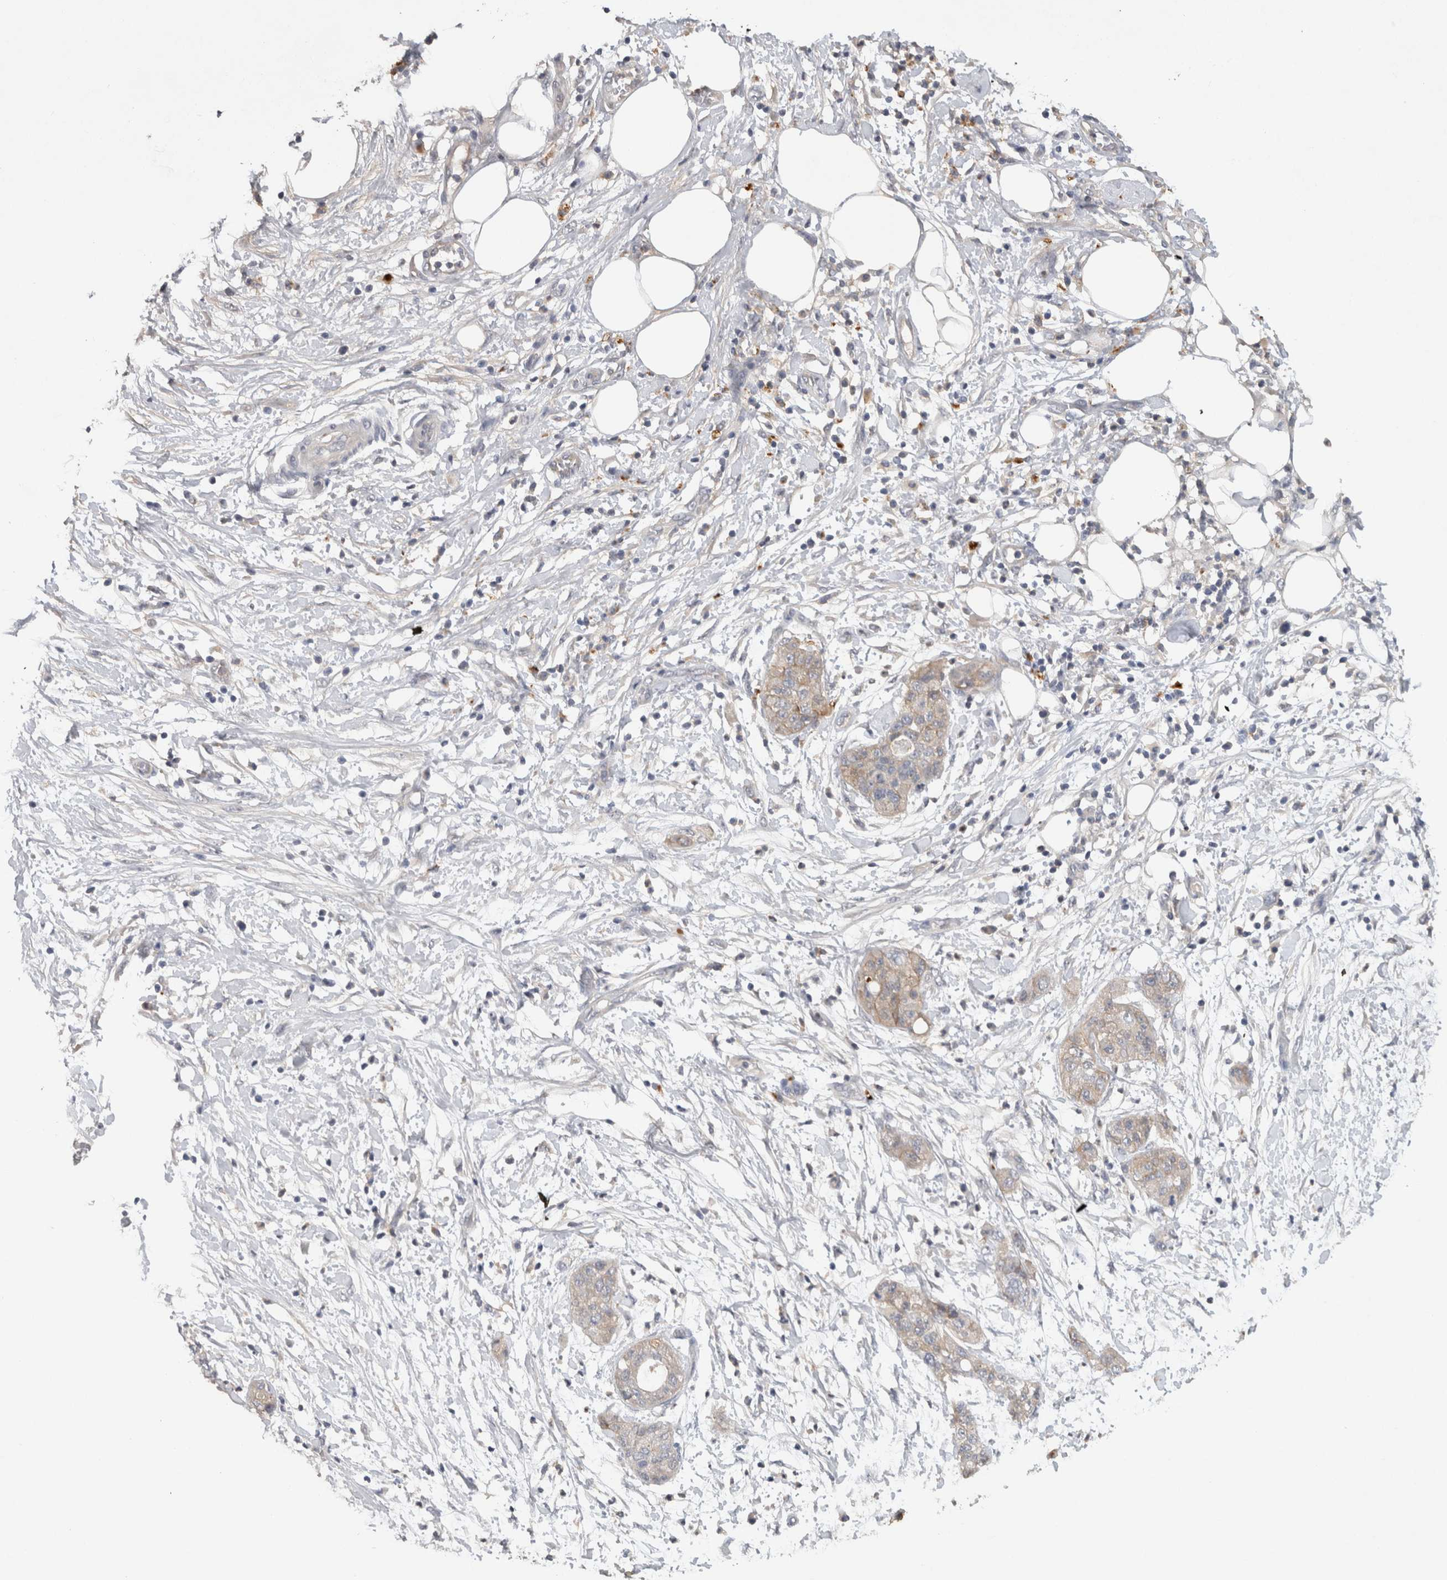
{"staining": {"intensity": "weak", "quantity": "25%-75%", "location": "cytoplasmic/membranous"}, "tissue": "pancreatic cancer", "cell_type": "Tumor cells", "image_type": "cancer", "snomed": [{"axis": "morphology", "description": "Adenocarcinoma, NOS"}, {"axis": "topography", "description": "Pancreas"}], "caption": "A micrograph showing weak cytoplasmic/membranous expression in approximately 25%-75% of tumor cells in pancreatic cancer (adenocarcinoma), as visualized by brown immunohistochemical staining.", "gene": "HEXD", "patient": {"sex": "female", "age": 78}}